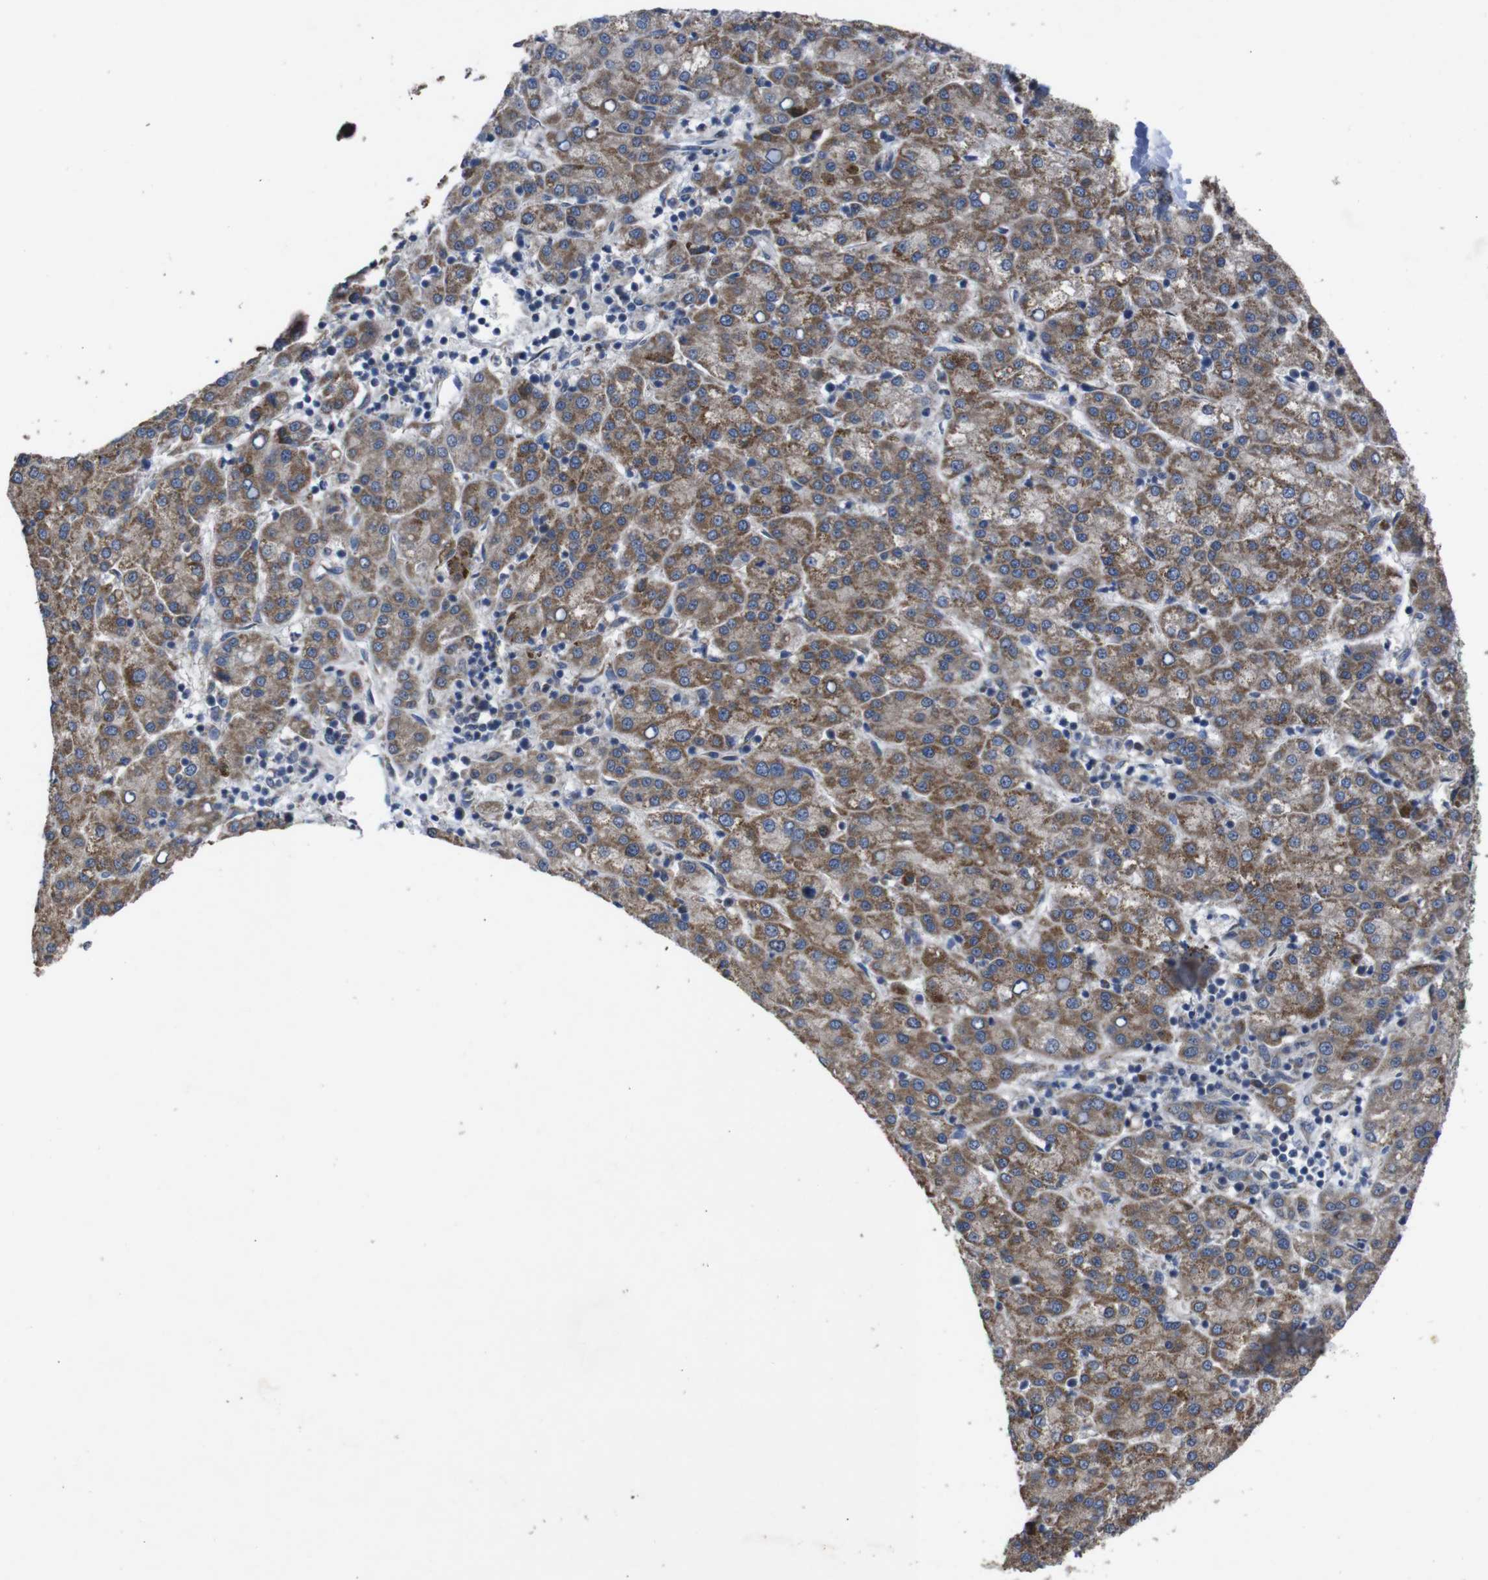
{"staining": {"intensity": "moderate", "quantity": ">75%", "location": "cytoplasmic/membranous"}, "tissue": "liver cancer", "cell_type": "Tumor cells", "image_type": "cancer", "snomed": [{"axis": "morphology", "description": "Carcinoma, Hepatocellular, NOS"}, {"axis": "topography", "description": "Liver"}], "caption": "Liver cancer (hepatocellular carcinoma) stained with DAB immunohistochemistry shows medium levels of moderate cytoplasmic/membranous staining in about >75% of tumor cells. The staining was performed using DAB (3,3'-diaminobenzidine), with brown indicating positive protein expression. Nuclei are stained blue with hematoxylin.", "gene": "CHST10", "patient": {"sex": "female", "age": 58}}